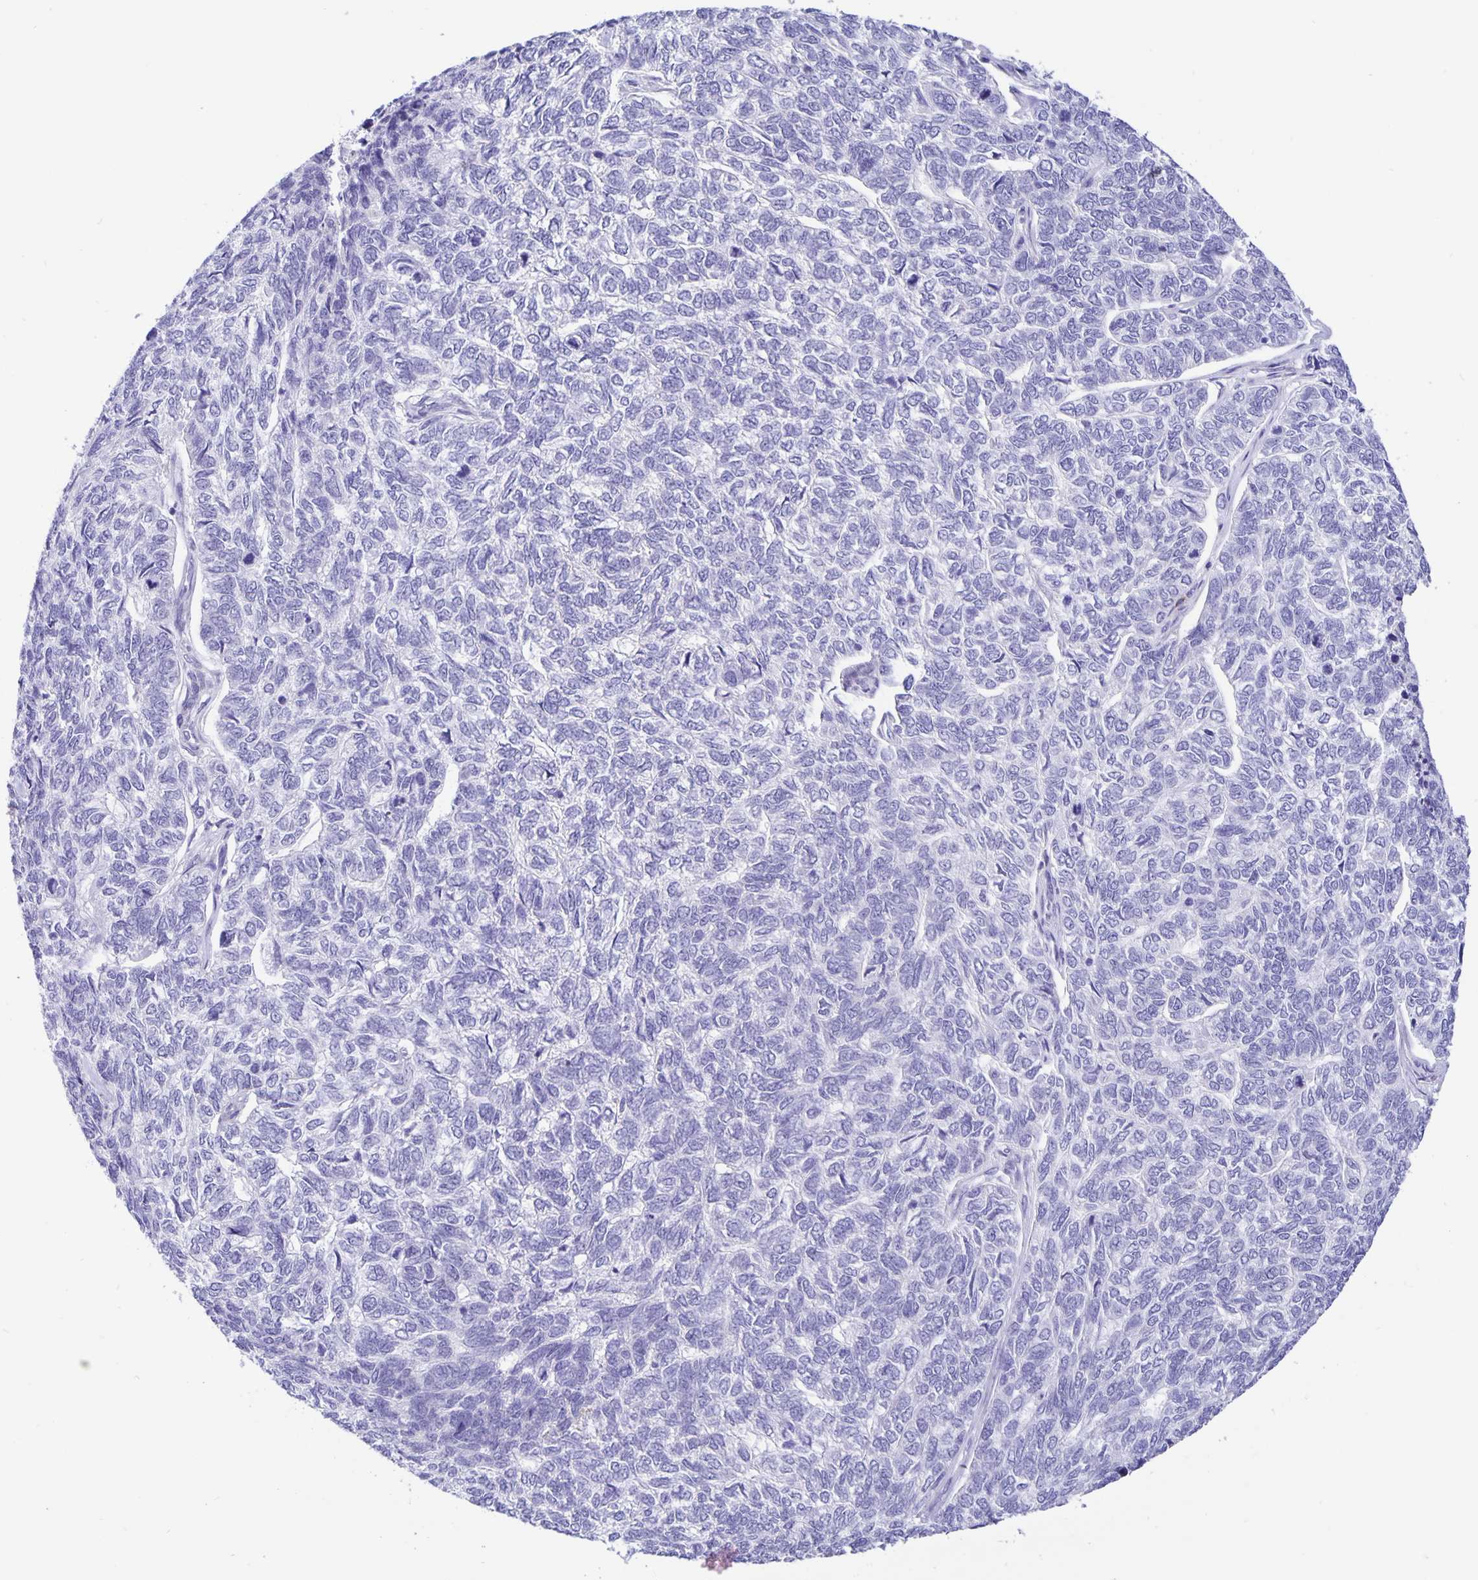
{"staining": {"intensity": "negative", "quantity": "none", "location": "none"}, "tissue": "skin cancer", "cell_type": "Tumor cells", "image_type": "cancer", "snomed": [{"axis": "morphology", "description": "Basal cell carcinoma"}, {"axis": "topography", "description": "Skin"}], "caption": "This is a photomicrograph of immunohistochemistry staining of skin cancer (basal cell carcinoma), which shows no positivity in tumor cells.", "gene": "ERMN", "patient": {"sex": "female", "age": 65}}